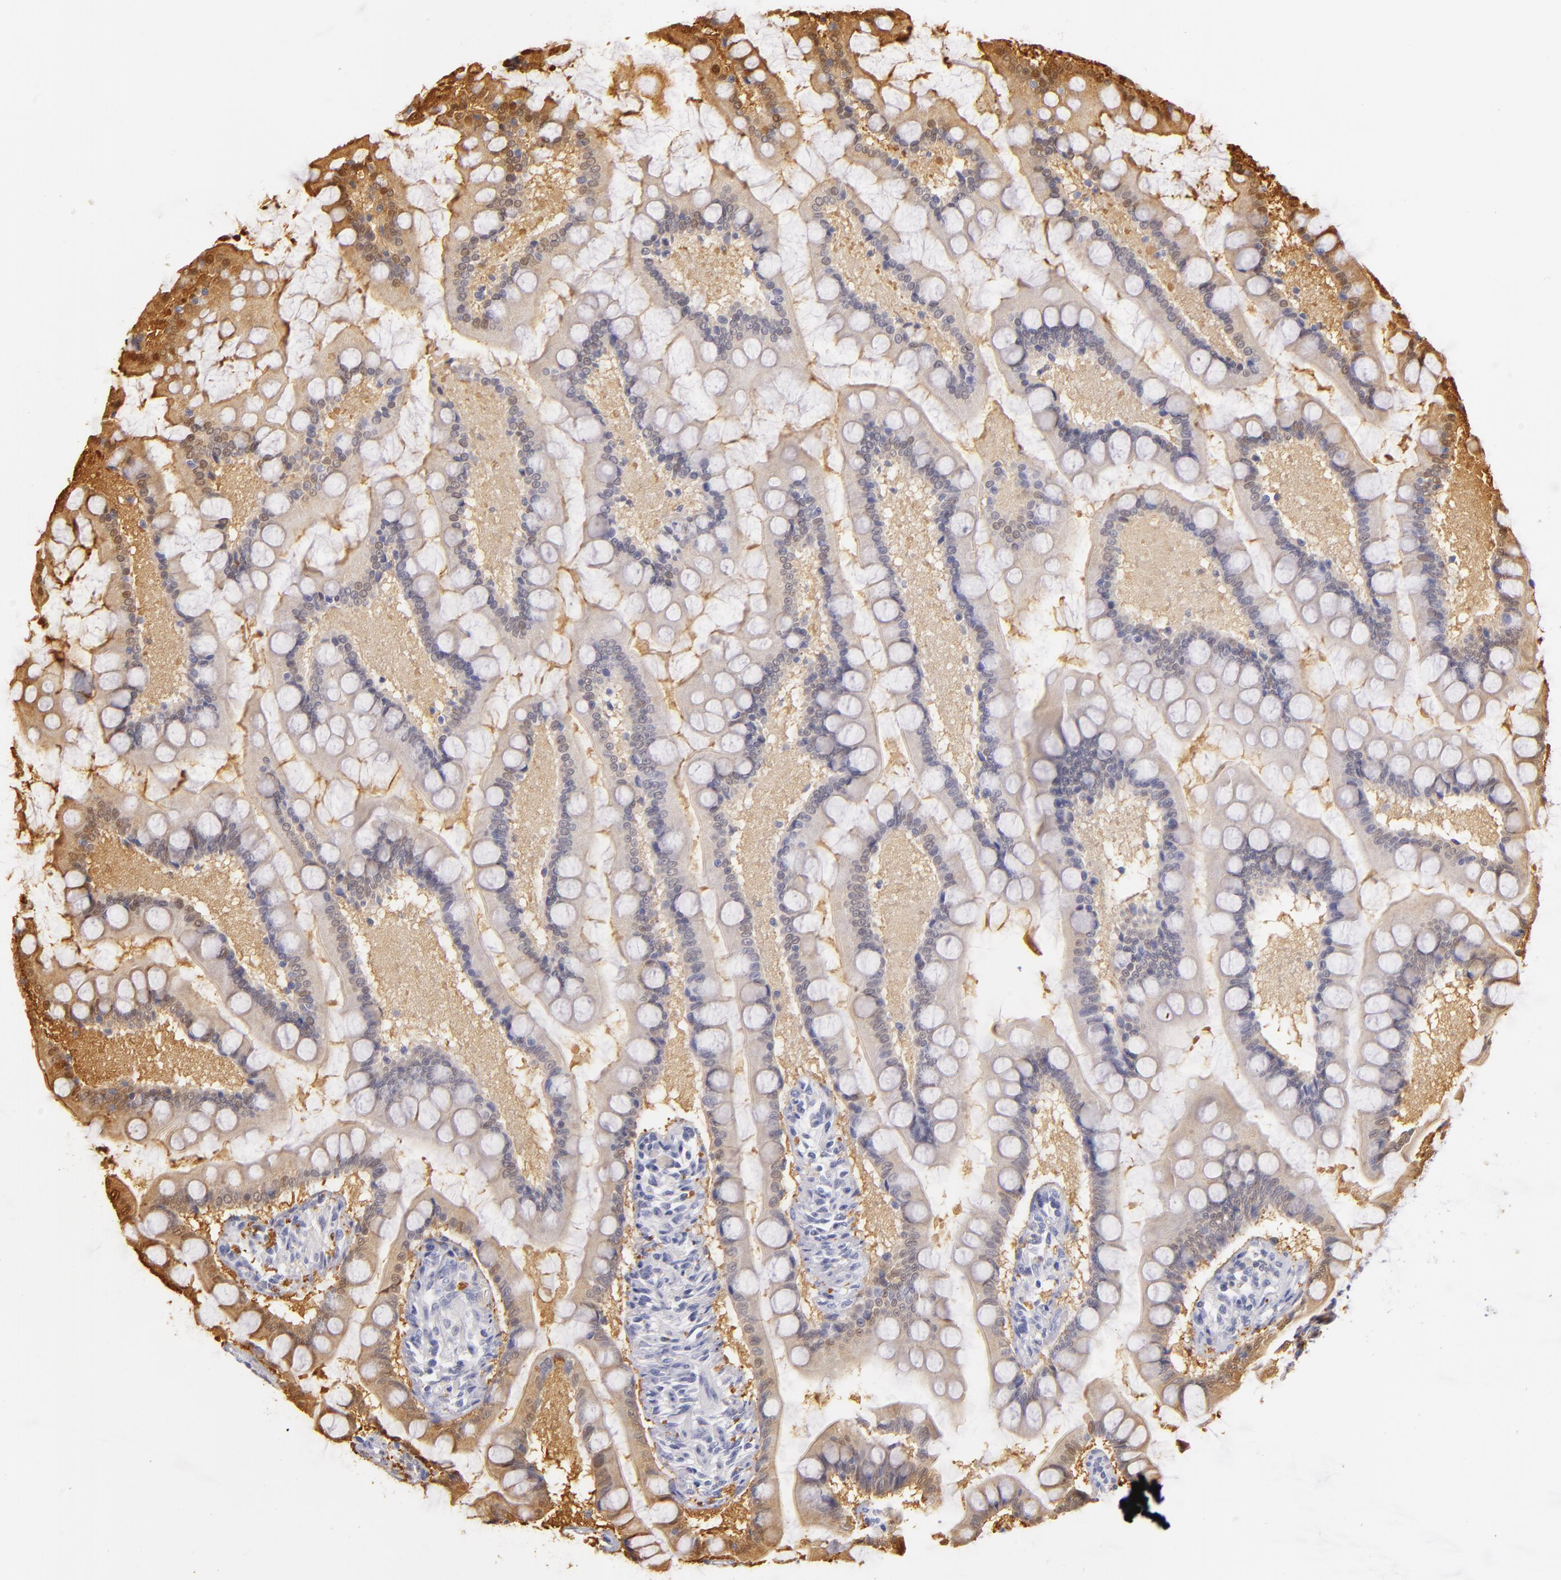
{"staining": {"intensity": "weak", "quantity": "25%-75%", "location": "cytoplasmic/membranous"}, "tissue": "small intestine", "cell_type": "Glandular cells", "image_type": "normal", "snomed": [{"axis": "morphology", "description": "Normal tissue, NOS"}, {"axis": "topography", "description": "Small intestine"}], "caption": "Weak cytoplasmic/membranous staining for a protein is seen in approximately 25%-75% of glandular cells of normal small intestine using immunohistochemistry (IHC).", "gene": "FABP1", "patient": {"sex": "male", "age": 41}}